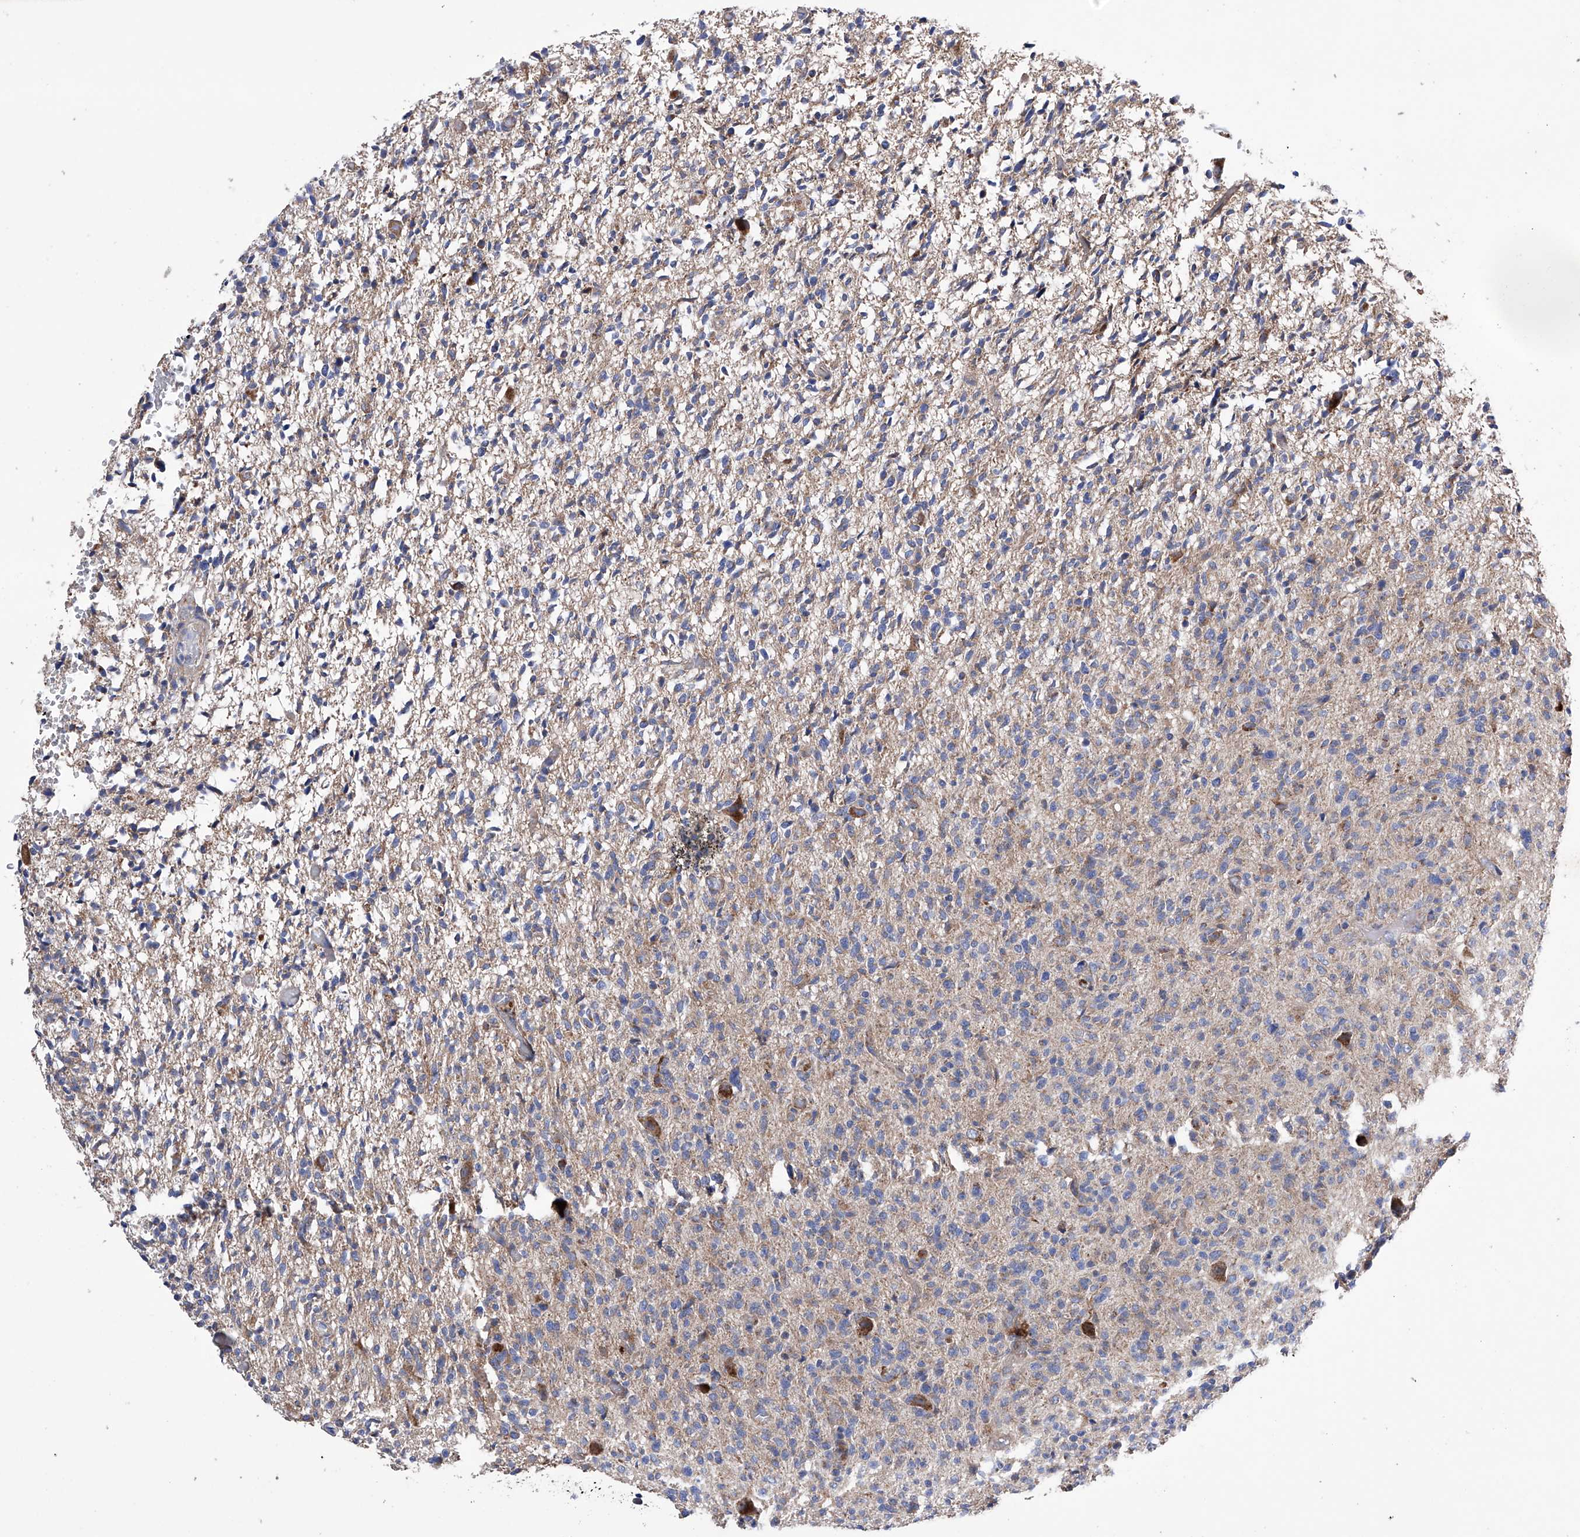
{"staining": {"intensity": "weak", "quantity": "25%-75%", "location": "cytoplasmic/membranous"}, "tissue": "glioma", "cell_type": "Tumor cells", "image_type": "cancer", "snomed": [{"axis": "morphology", "description": "Glioma, malignant, High grade"}, {"axis": "topography", "description": "Brain"}], "caption": "Glioma tissue shows weak cytoplasmic/membranous staining in about 25%-75% of tumor cells", "gene": "EFCAB2", "patient": {"sex": "female", "age": 57}}